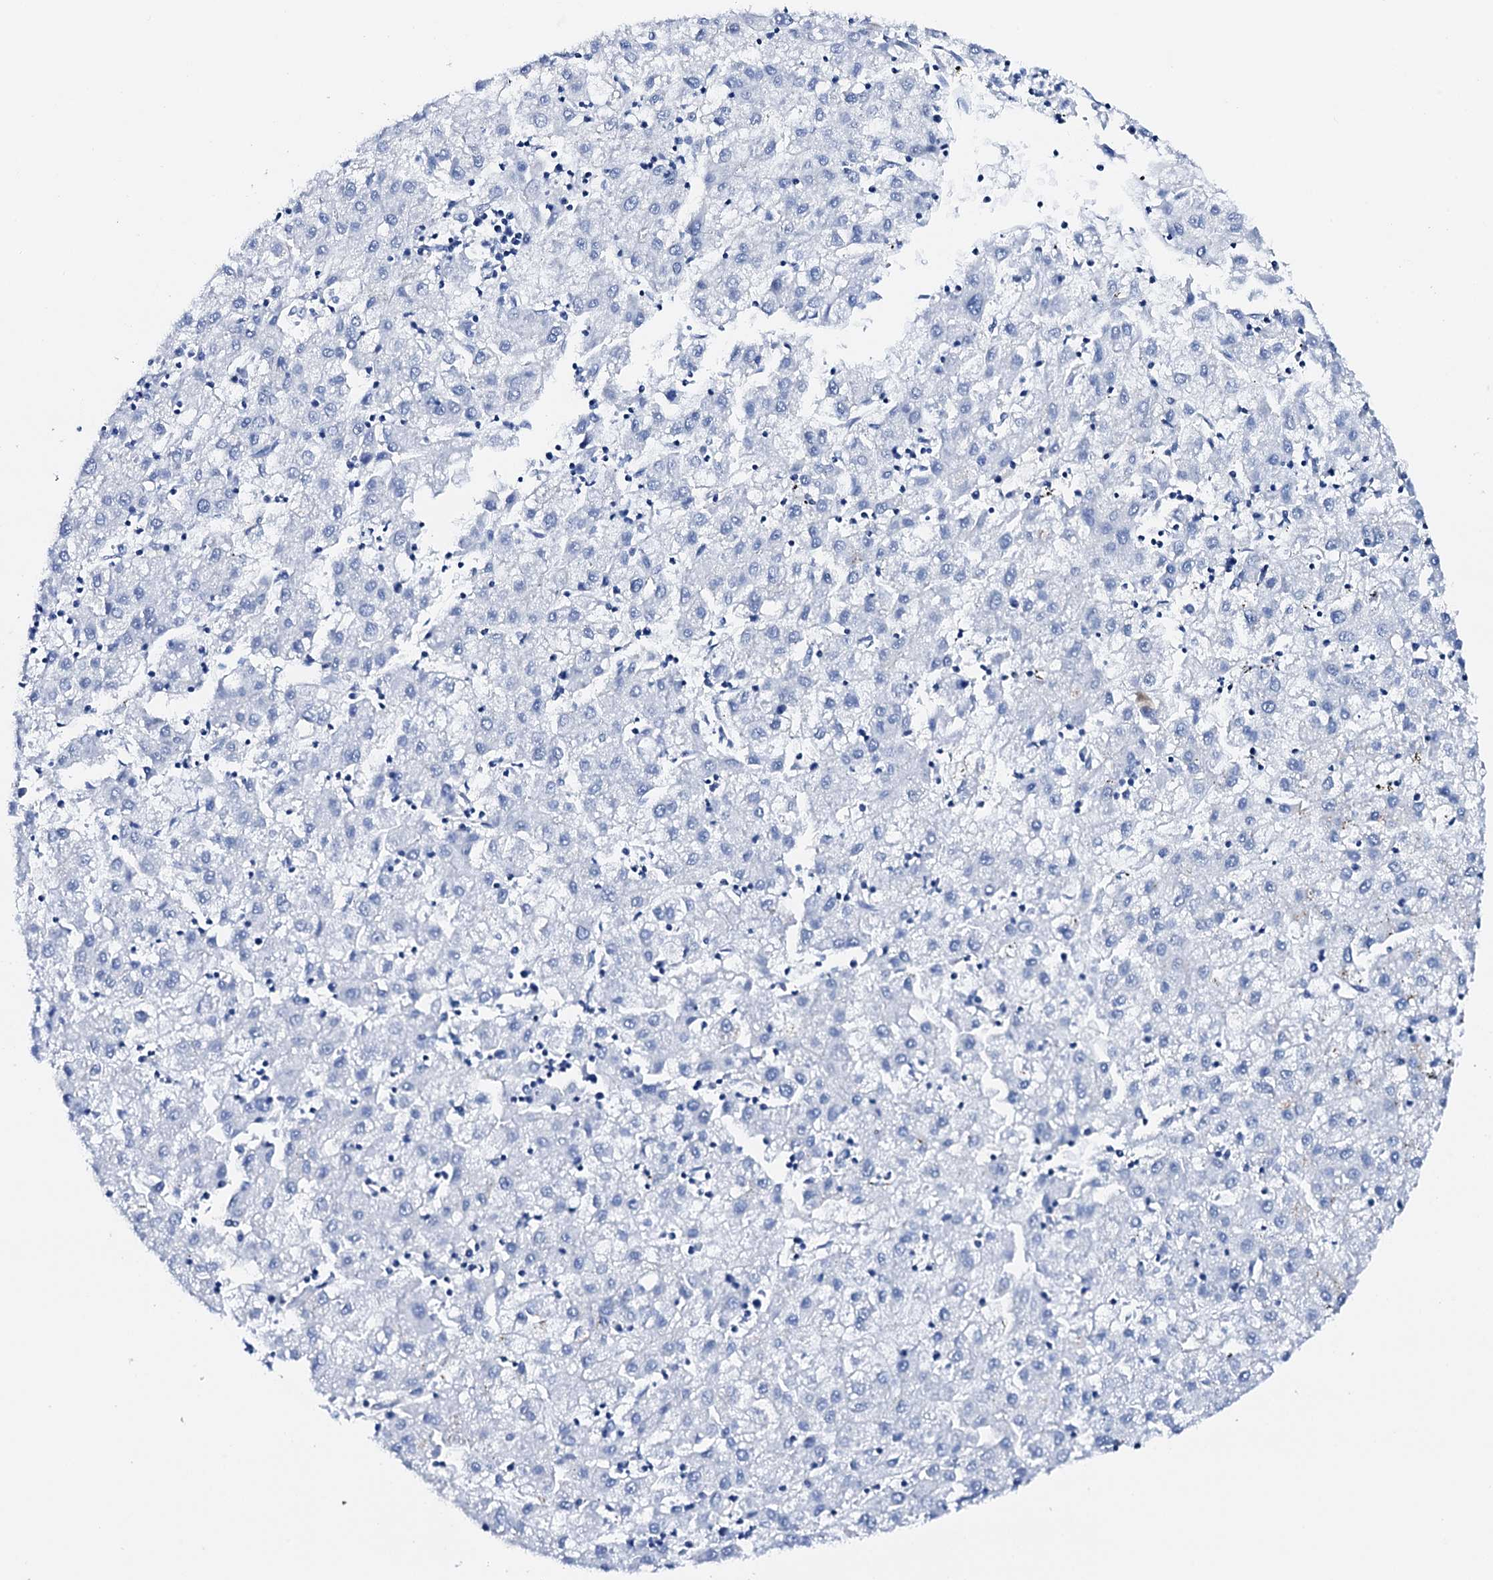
{"staining": {"intensity": "negative", "quantity": "none", "location": "none"}, "tissue": "liver cancer", "cell_type": "Tumor cells", "image_type": "cancer", "snomed": [{"axis": "morphology", "description": "Carcinoma, Hepatocellular, NOS"}, {"axis": "topography", "description": "Liver"}], "caption": "Liver cancer (hepatocellular carcinoma) was stained to show a protein in brown. There is no significant expression in tumor cells. (DAB (3,3'-diaminobenzidine) immunohistochemistry (IHC) with hematoxylin counter stain).", "gene": "NRIP2", "patient": {"sex": "male", "age": 72}}